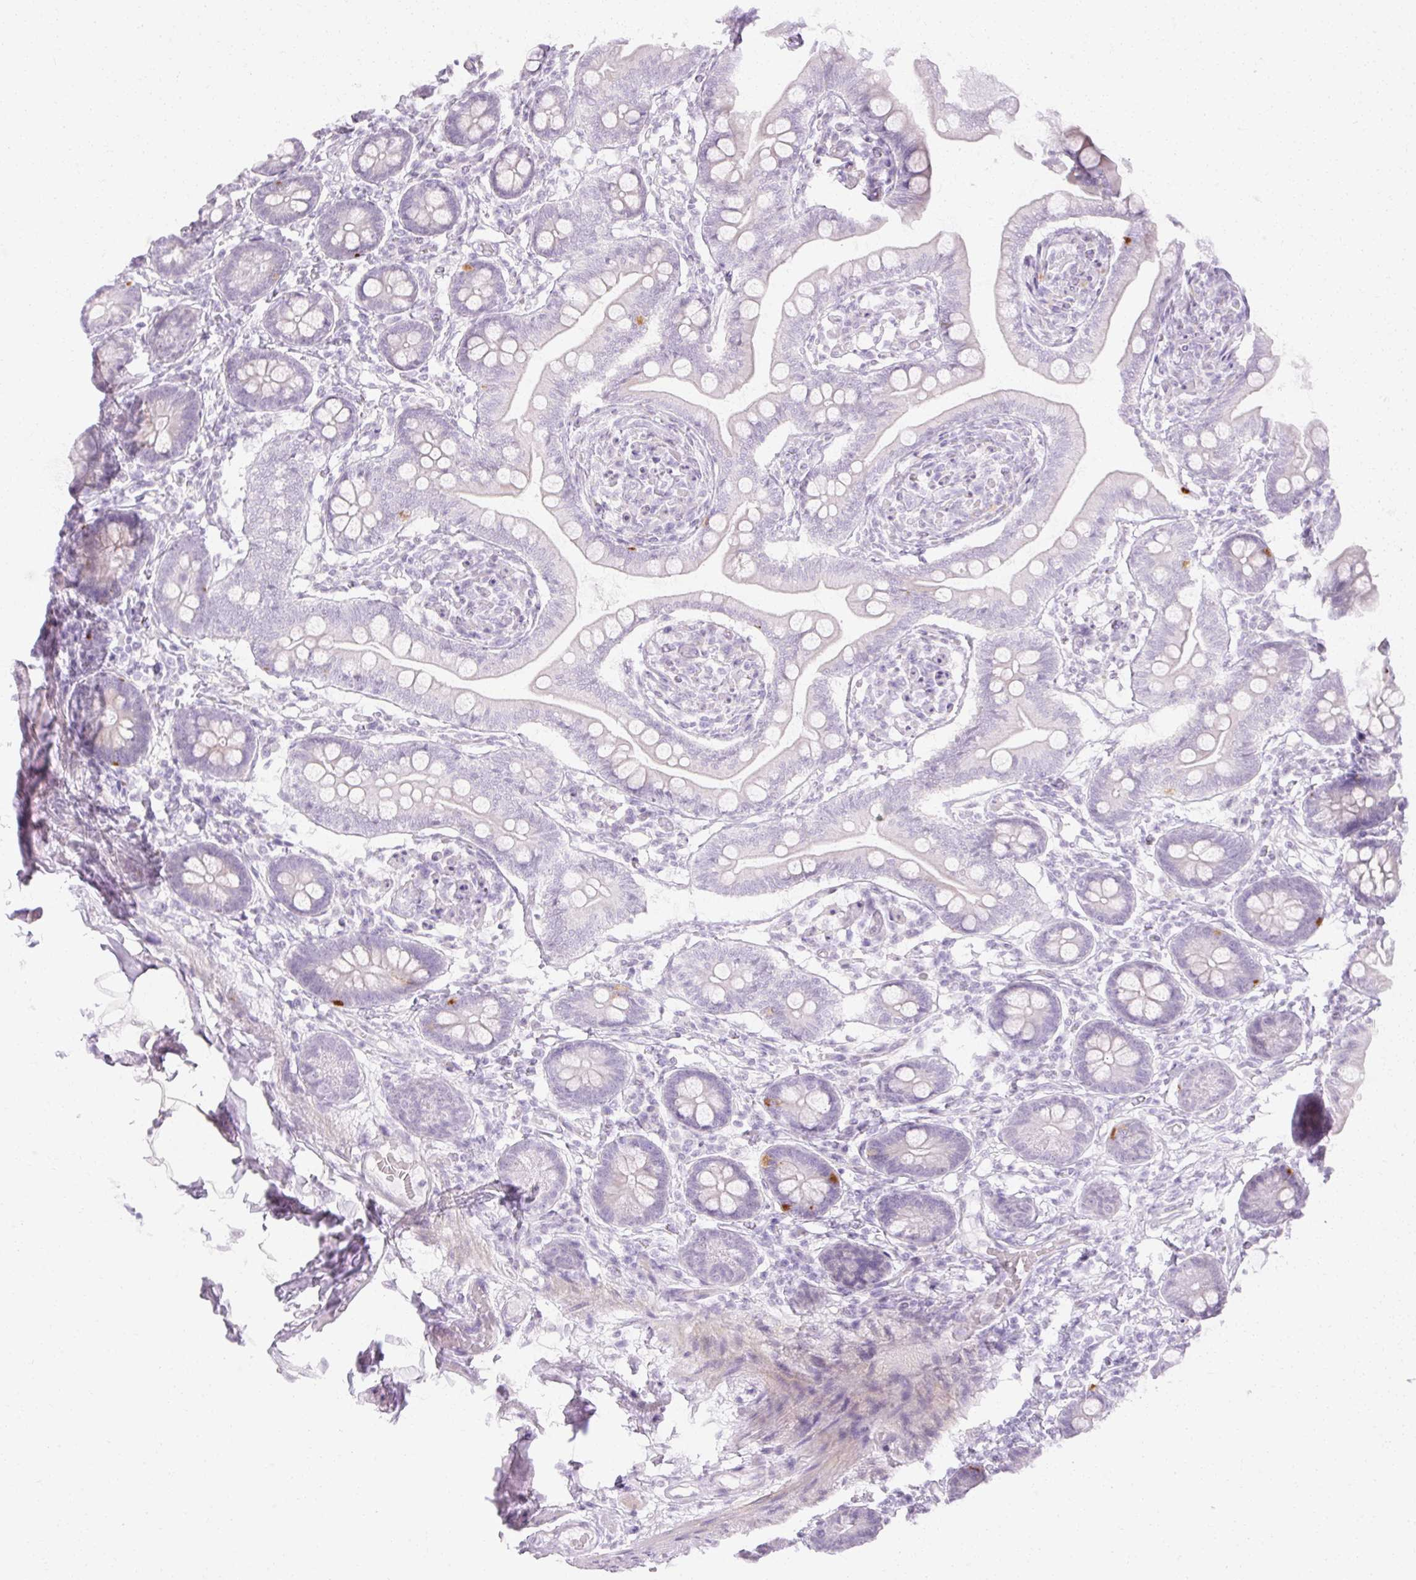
{"staining": {"intensity": "negative", "quantity": "none", "location": "none"}, "tissue": "small intestine", "cell_type": "Glandular cells", "image_type": "normal", "snomed": [{"axis": "morphology", "description": "Normal tissue, NOS"}, {"axis": "topography", "description": "Small intestine"}], "caption": "High power microscopy histopathology image of an immunohistochemistry (IHC) histopathology image of benign small intestine, revealing no significant positivity in glandular cells.", "gene": "C3orf49", "patient": {"sex": "female", "age": 64}}